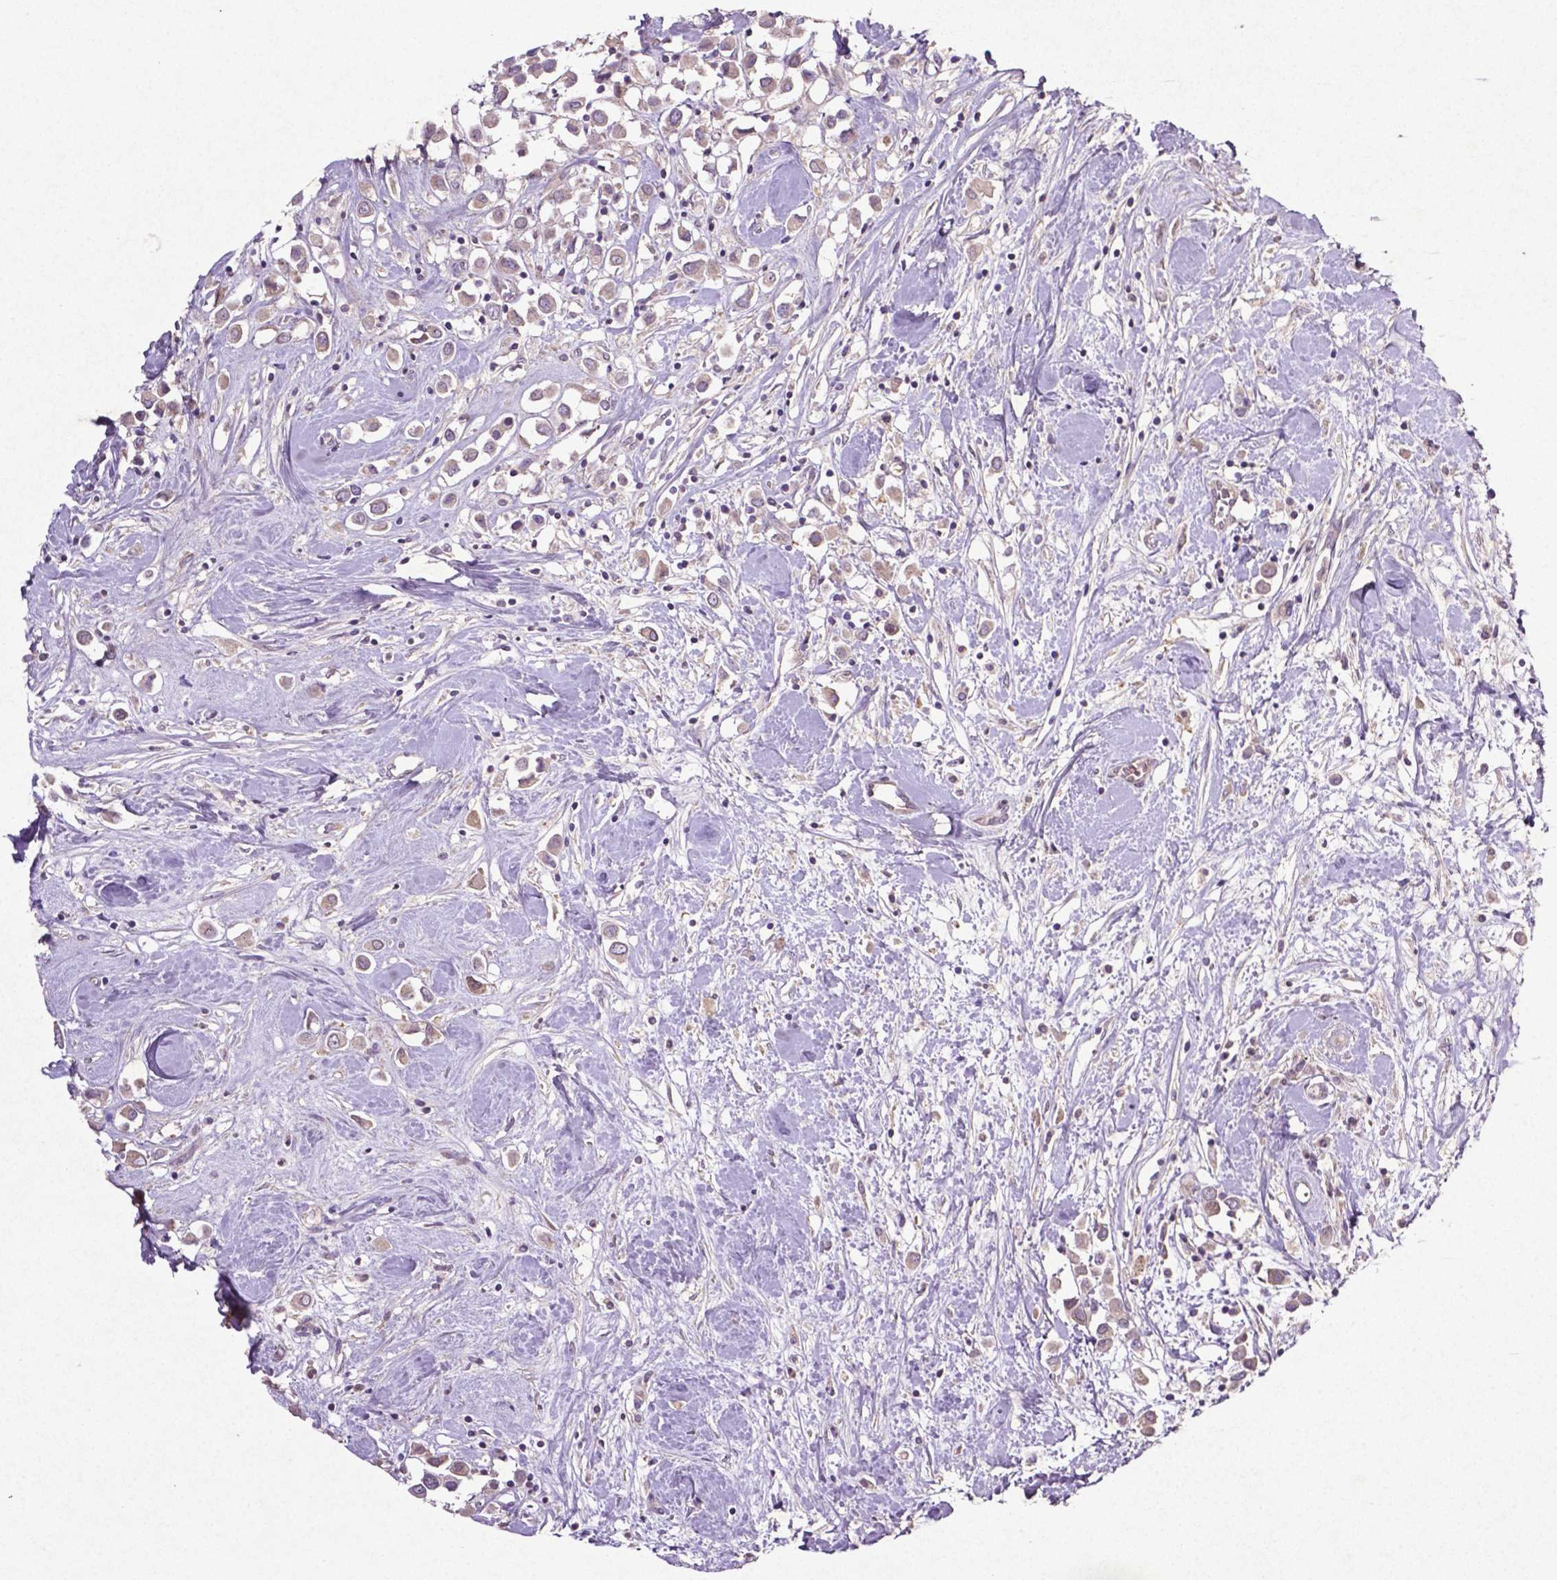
{"staining": {"intensity": "weak", "quantity": ">75%", "location": "cytoplasmic/membranous"}, "tissue": "breast cancer", "cell_type": "Tumor cells", "image_type": "cancer", "snomed": [{"axis": "morphology", "description": "Duct carcinoma"}, {"axis": "topography", "description": "Breast"}], "caption": "The immunohistochemical stain highlights weak cytoplasmic/membranous staining in tumor cells of breast cancer tissue. (DAB IHC, brown staining for protein, blue staining for nuclei).", "gene": "MTOR", "patient": {"sex": "female", "age": 61}}